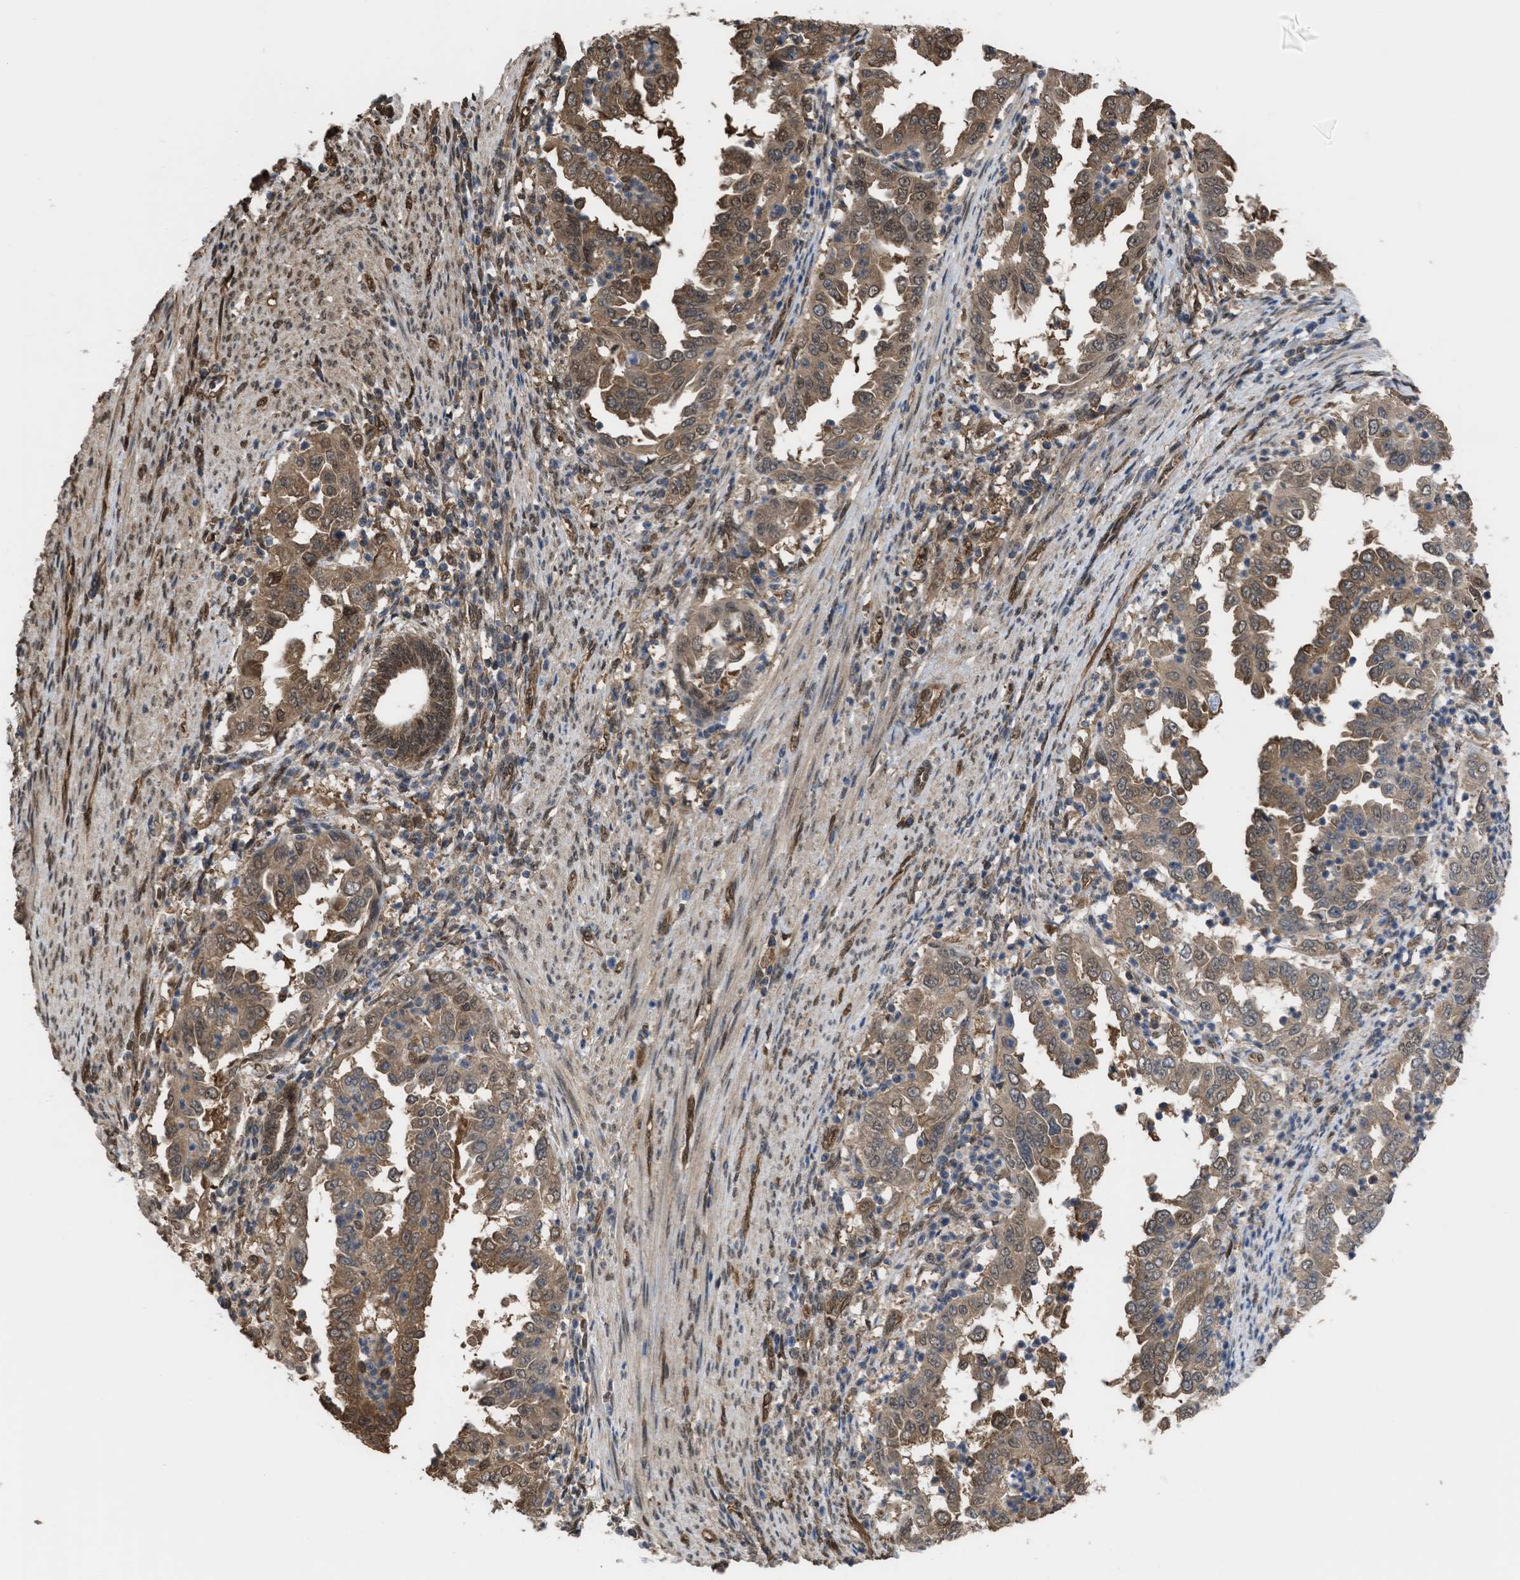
{"staining": {"intensity": "moderate", "quantity": ">75%", "location": "cytoplasmic/membranous,nuclear"}, "tissue": "endometrial cancer", "cell_type": "Tumor cells", "image_type": "cancer", "snomed": [{"axis": "morphology", "description": "Adenocarcinoma, NOS"}, {"axis": "topography", "description": "Endometrium"}], "caption": "High-magnification brightfield microscopy of endometrial adenocarcinoma stained with DAB (brown) and counterstained with hematoxylin (blue). tumor cells exhibit moderate cytoplasmic/membranous and nuclear positivity is identified in about>75% of cells.", "gene": "YWHAG", "patient": {"sex": "female", "age": 85}}